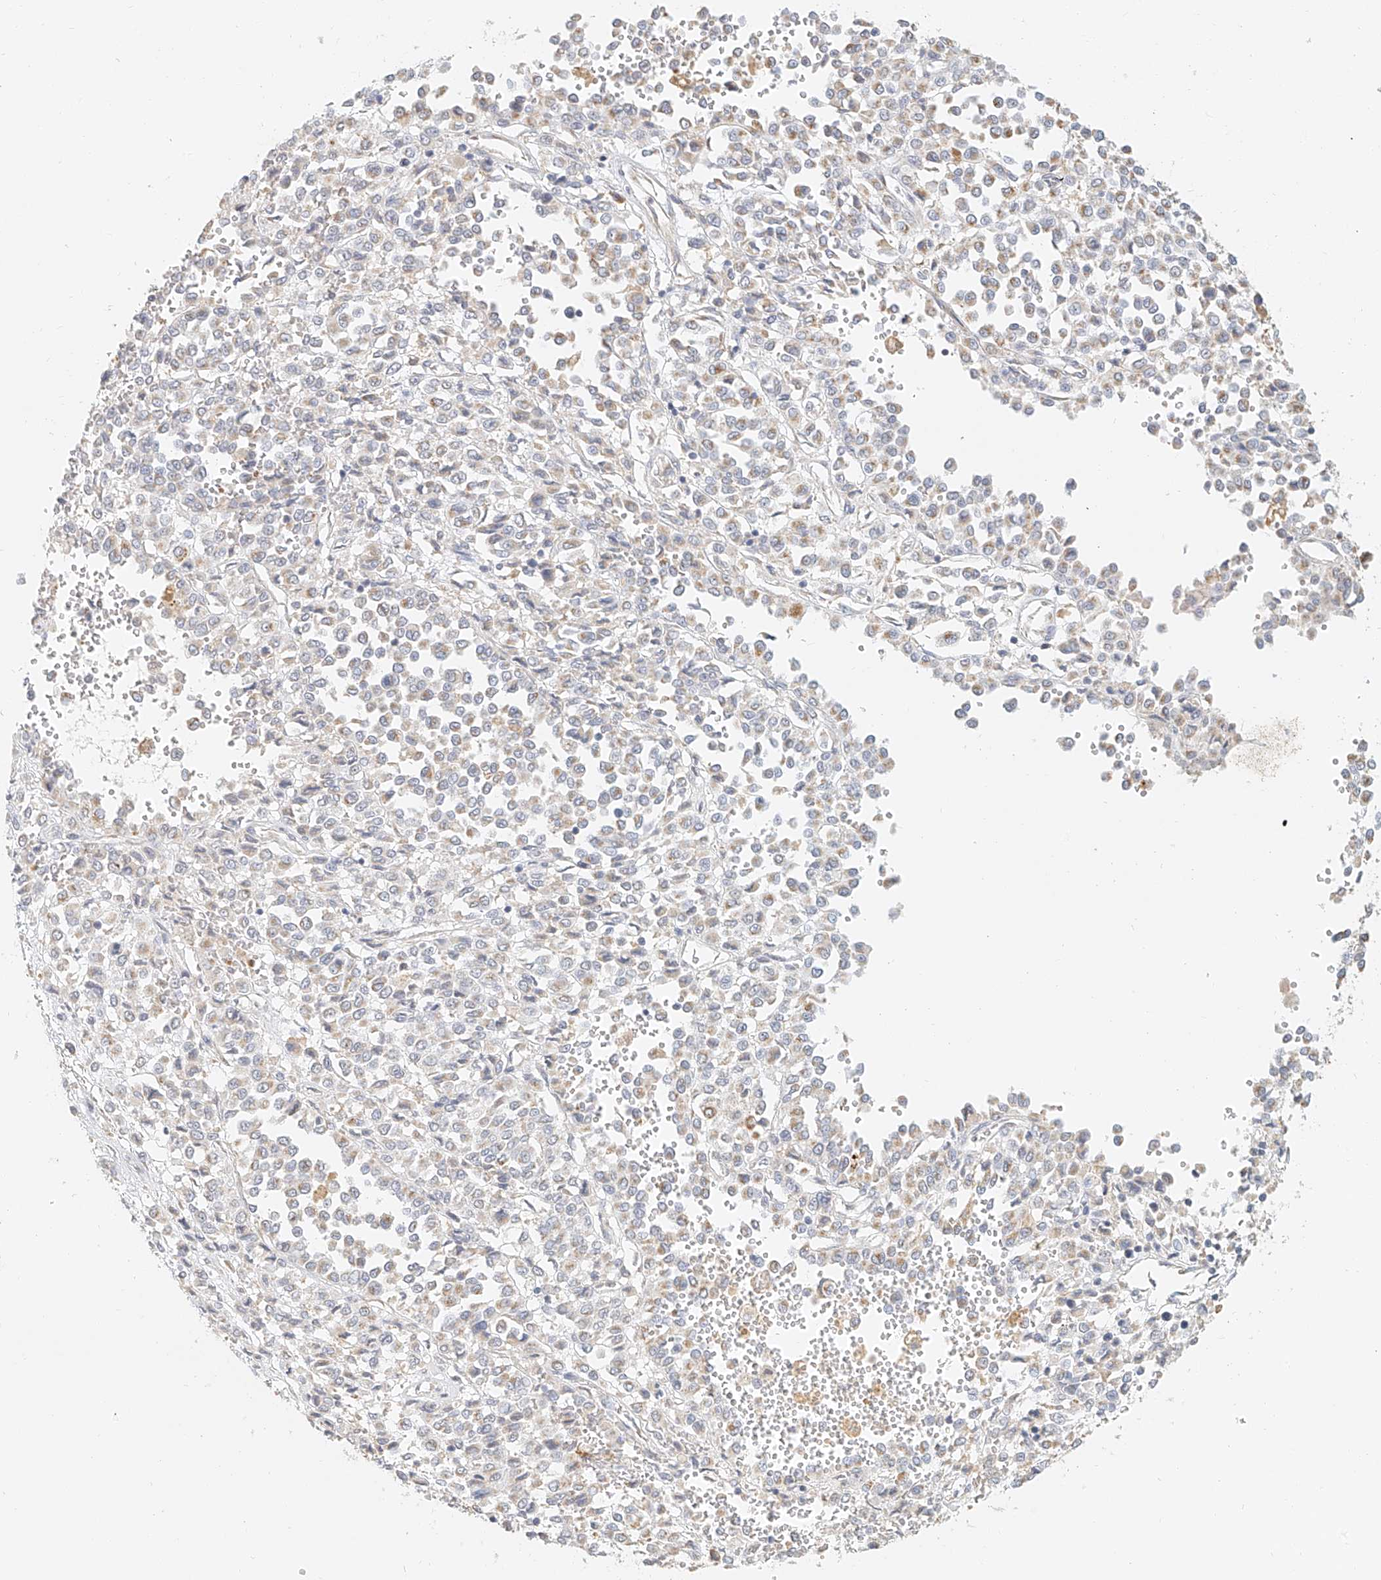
{"staining": {"intensity": "weak", "quantity": "<25%", "location": "cytoplasmic/membranous"}, "tissue": "melanoma", "cell_type": "Tumor cells", "image_type": "cancer", "snomed": [{"axis": "morphology", "description": "Malignant melanoma, Metastatic site"}, {"axis": "topography", "description": "Pancreas"}], "caption": "DAB (3,3'-diaminobenzidine) immunohistochemical staining of melanoma displays no significant staining in tumor cells.", "gene": "CXorf58", "patient": {"sex": "female", "age": 30}}